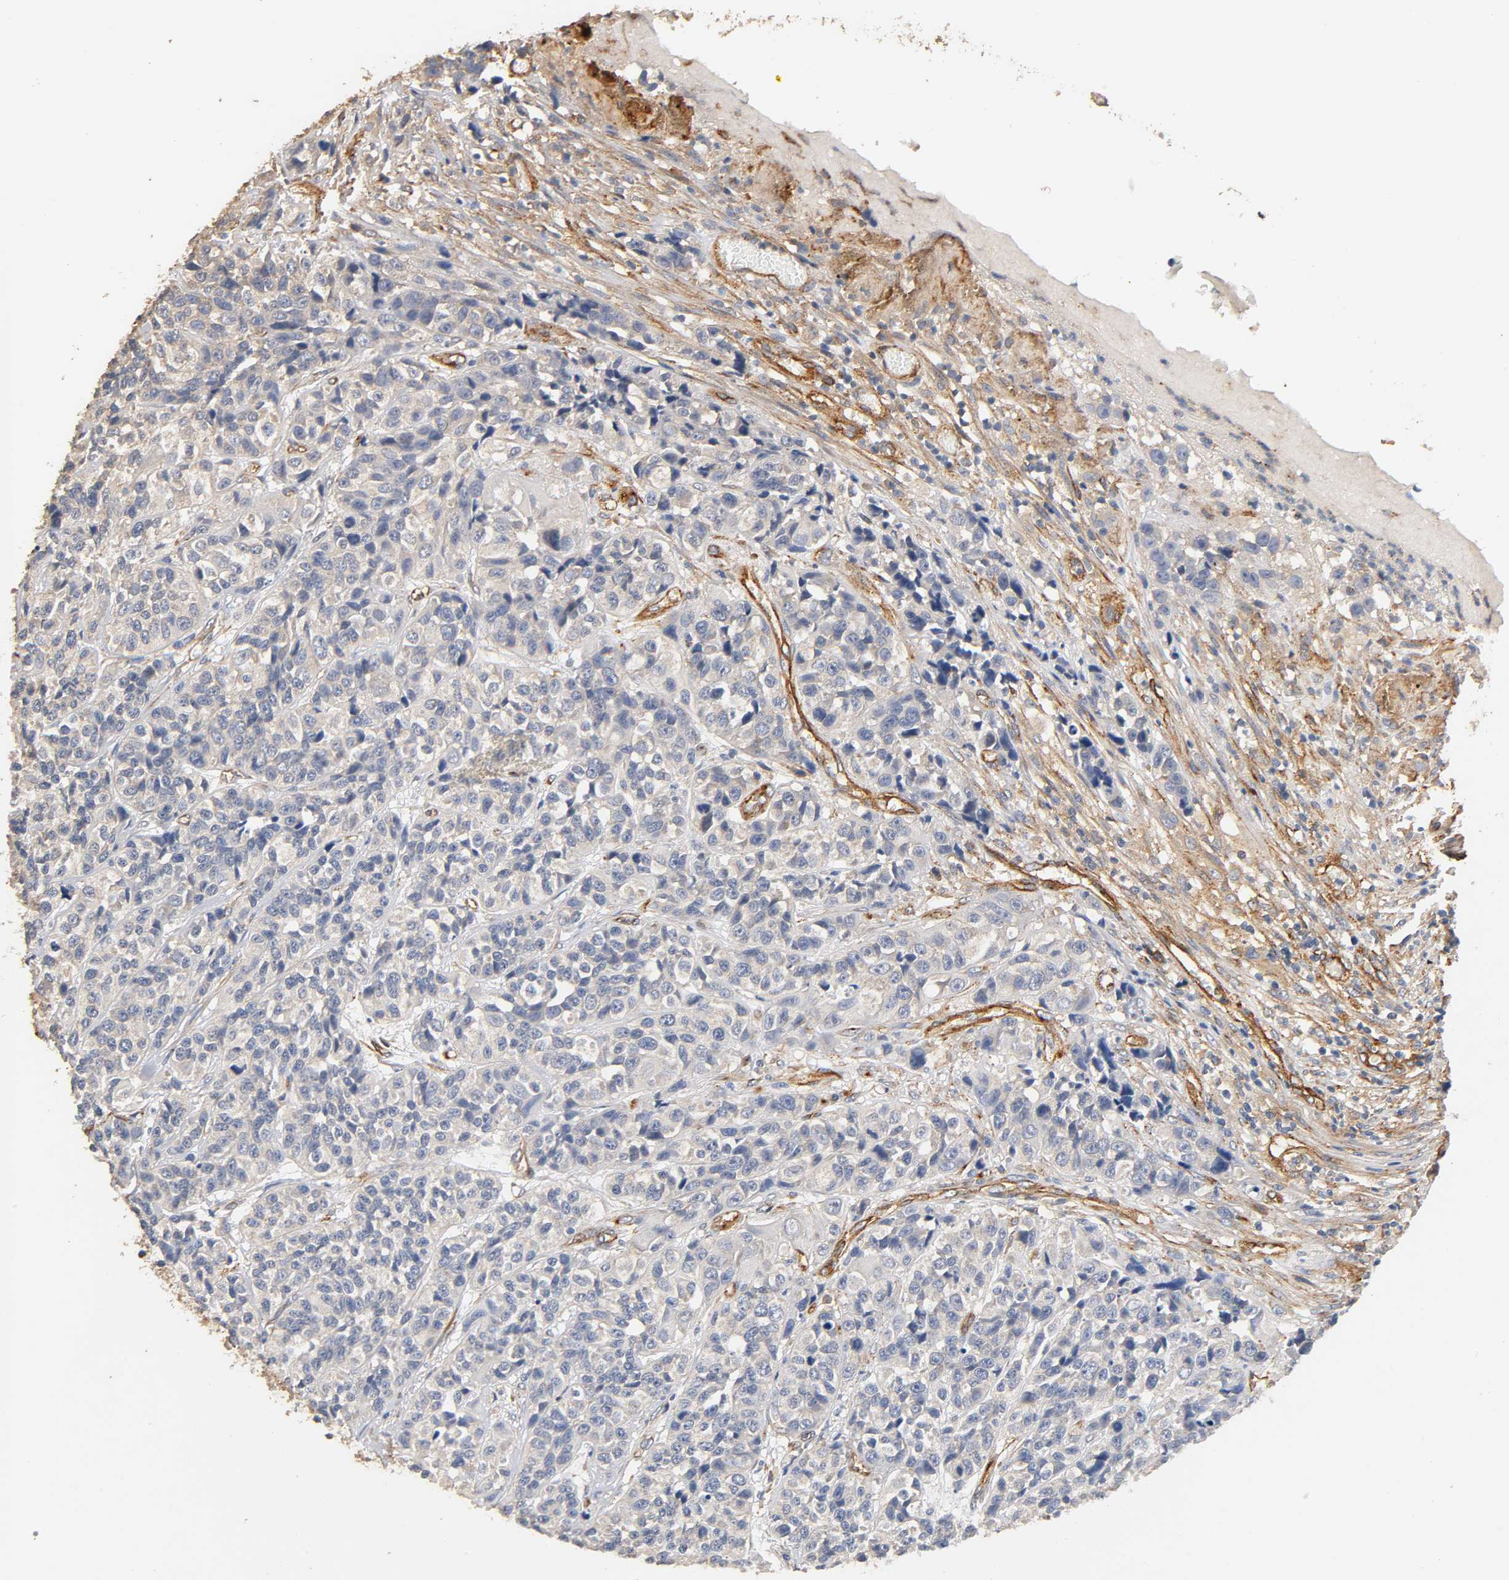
{"staining": {"intensity": "negative", "quantity": "none", "location": "none"}, "tissue": "urothelial cancer", "cell_type": "Tumor cells", "image_type": "cancer", "snomed": [{"axis": "morphology", "description": "Urothelial carcinoma, High grade"}, {"axis": "topography", "description": "Urinary bladder"}], "caption": "Immunohistochemical staining of human urothelial carcinoma (high-grade) exhibits no significant expression in tumor cells. (DAB immunohistochemistry (IHC) visualized using brightfield microscopy, high magnification).", "gene": "IFITM3", "patient": {"sex": "female", "age": 81}}